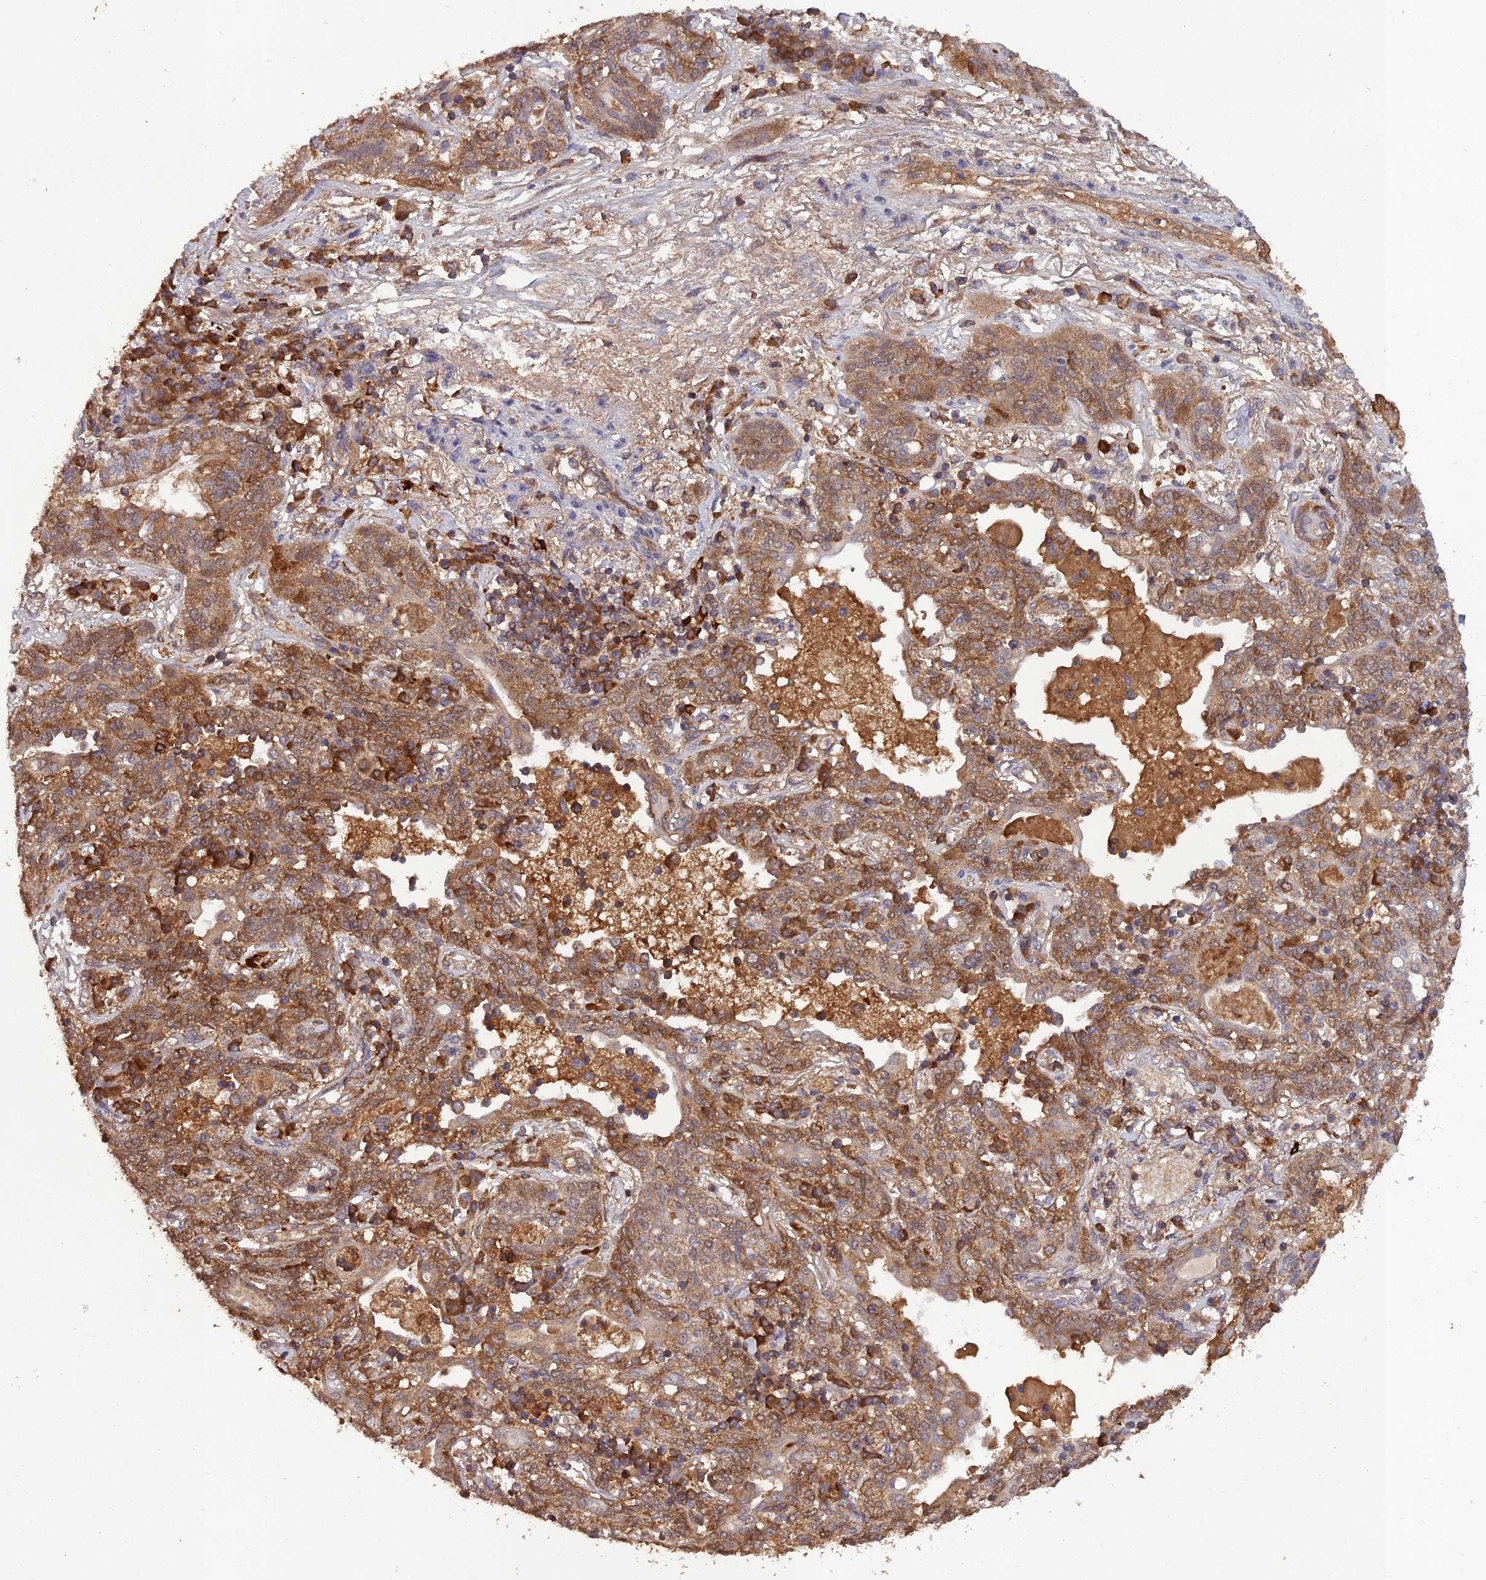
{"staining": {"intensity": "moderate", "quantity": ">75%", "location": "cytoplasmic/membranous"}, "tissue": "lung cancer", "cell_type": "Tumor cells", "image_type": "cancer", "snomed": [{"axis": "morphology", "description": "Squamous cell carcinoma, NOS"}, {"axis": "topography", "description": "Lung"}], "caption": "Immunohistochemical staining of human squamous cell carcinoma (lung) reveals medium levels of moderate cytoplasmic/membranous protein staining in approximately >75% of tumor cells.", "gene": "TMEM258", "patient": {"sex": "female", "age": 70}}